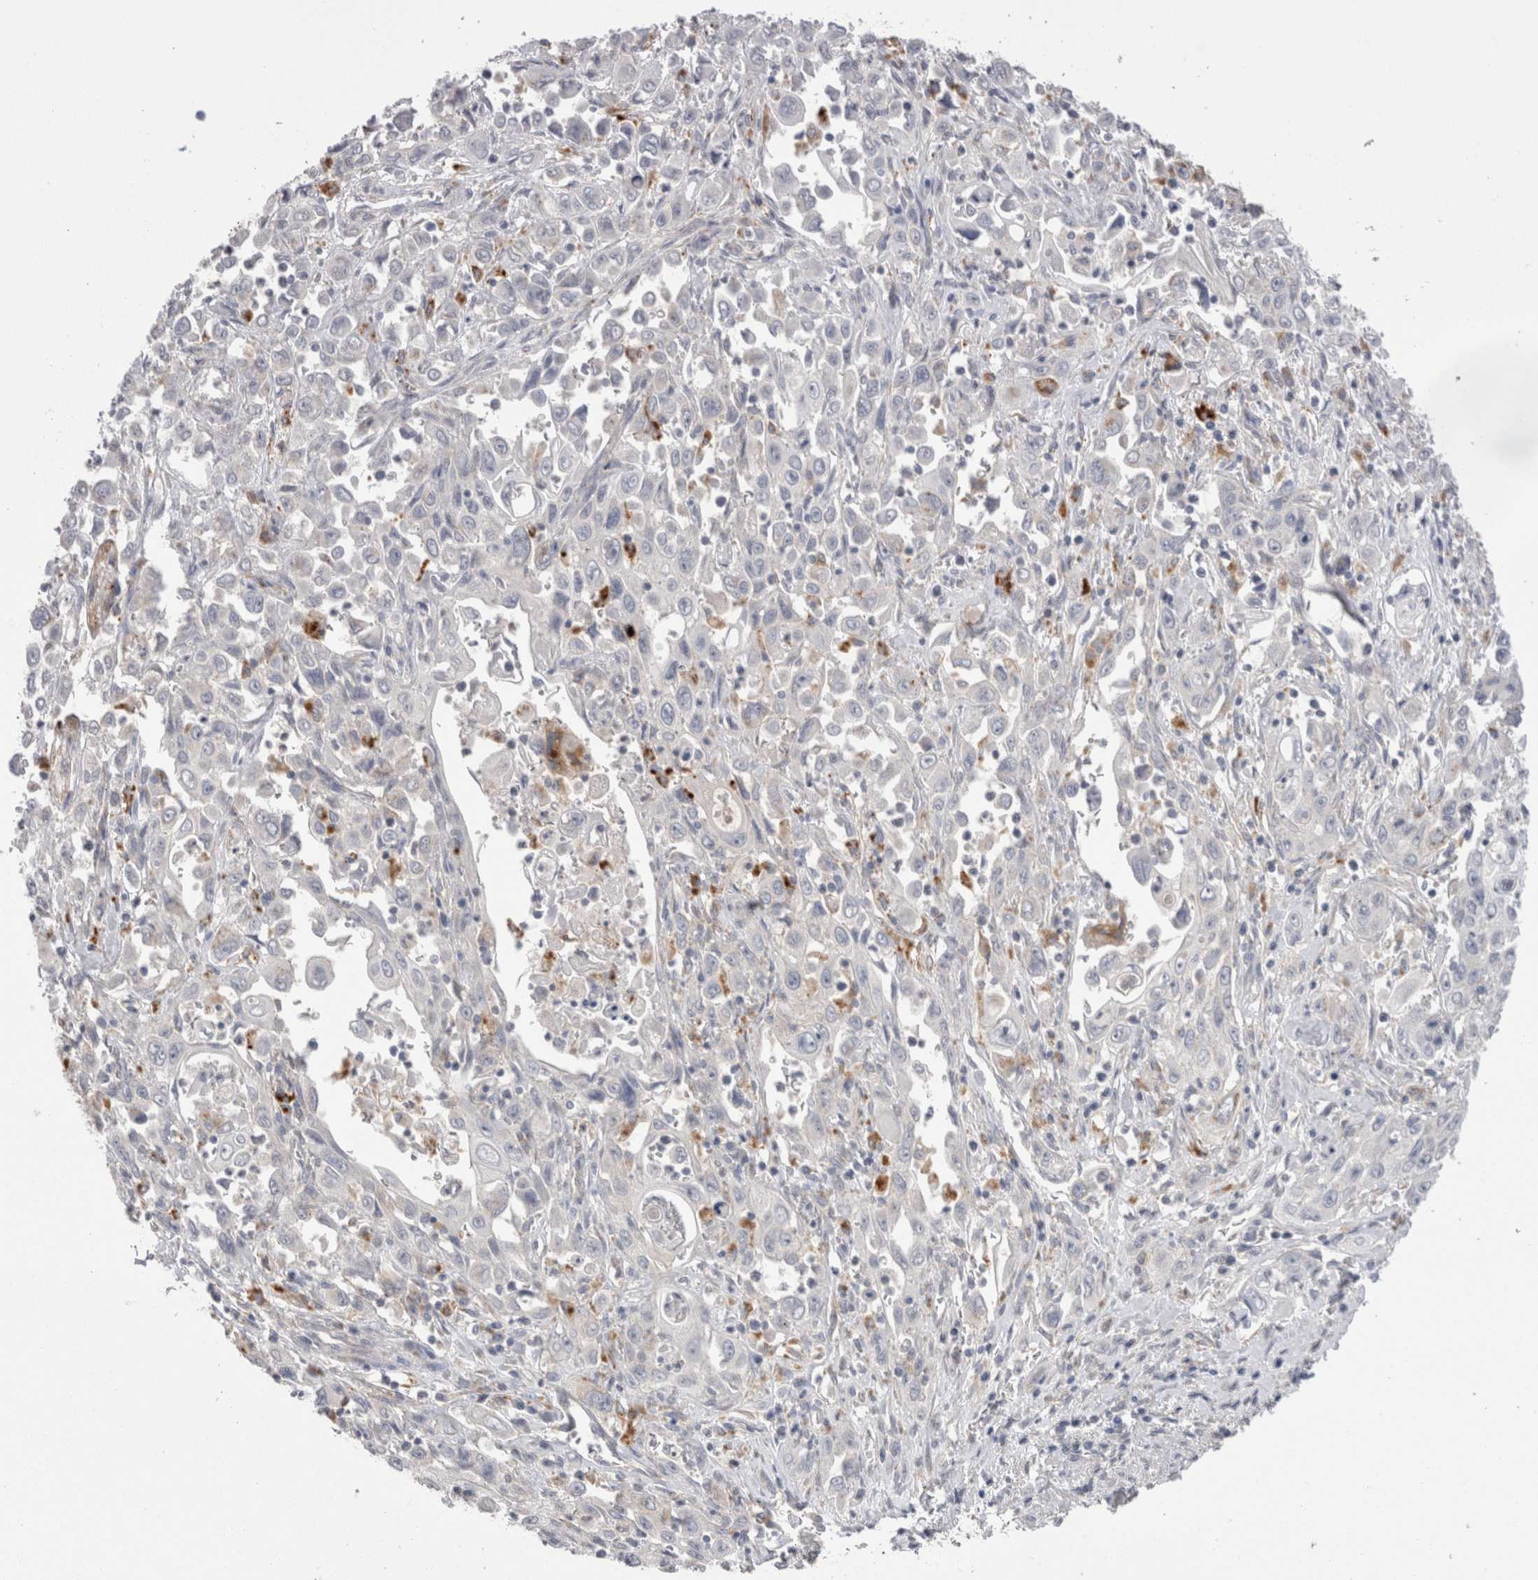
{"staining": {"intensity": "negative", "quantity": "none", "location": "none"}, "tissue": "pancreatic cancer", "cell_type": "Tumor cells", "image_type": "cancer", "snomed": [{"axis": "morphology", "description": "Adenocarcinoma, NOS"}, {"axis": "topography", "description": "Pancreas"}], "caption": "Protein analysis of pancreatic cancer shows no significant positivity in tumor cells.", "gene": "EPDR1", "patient": {"sex": "male", "age": 70}}